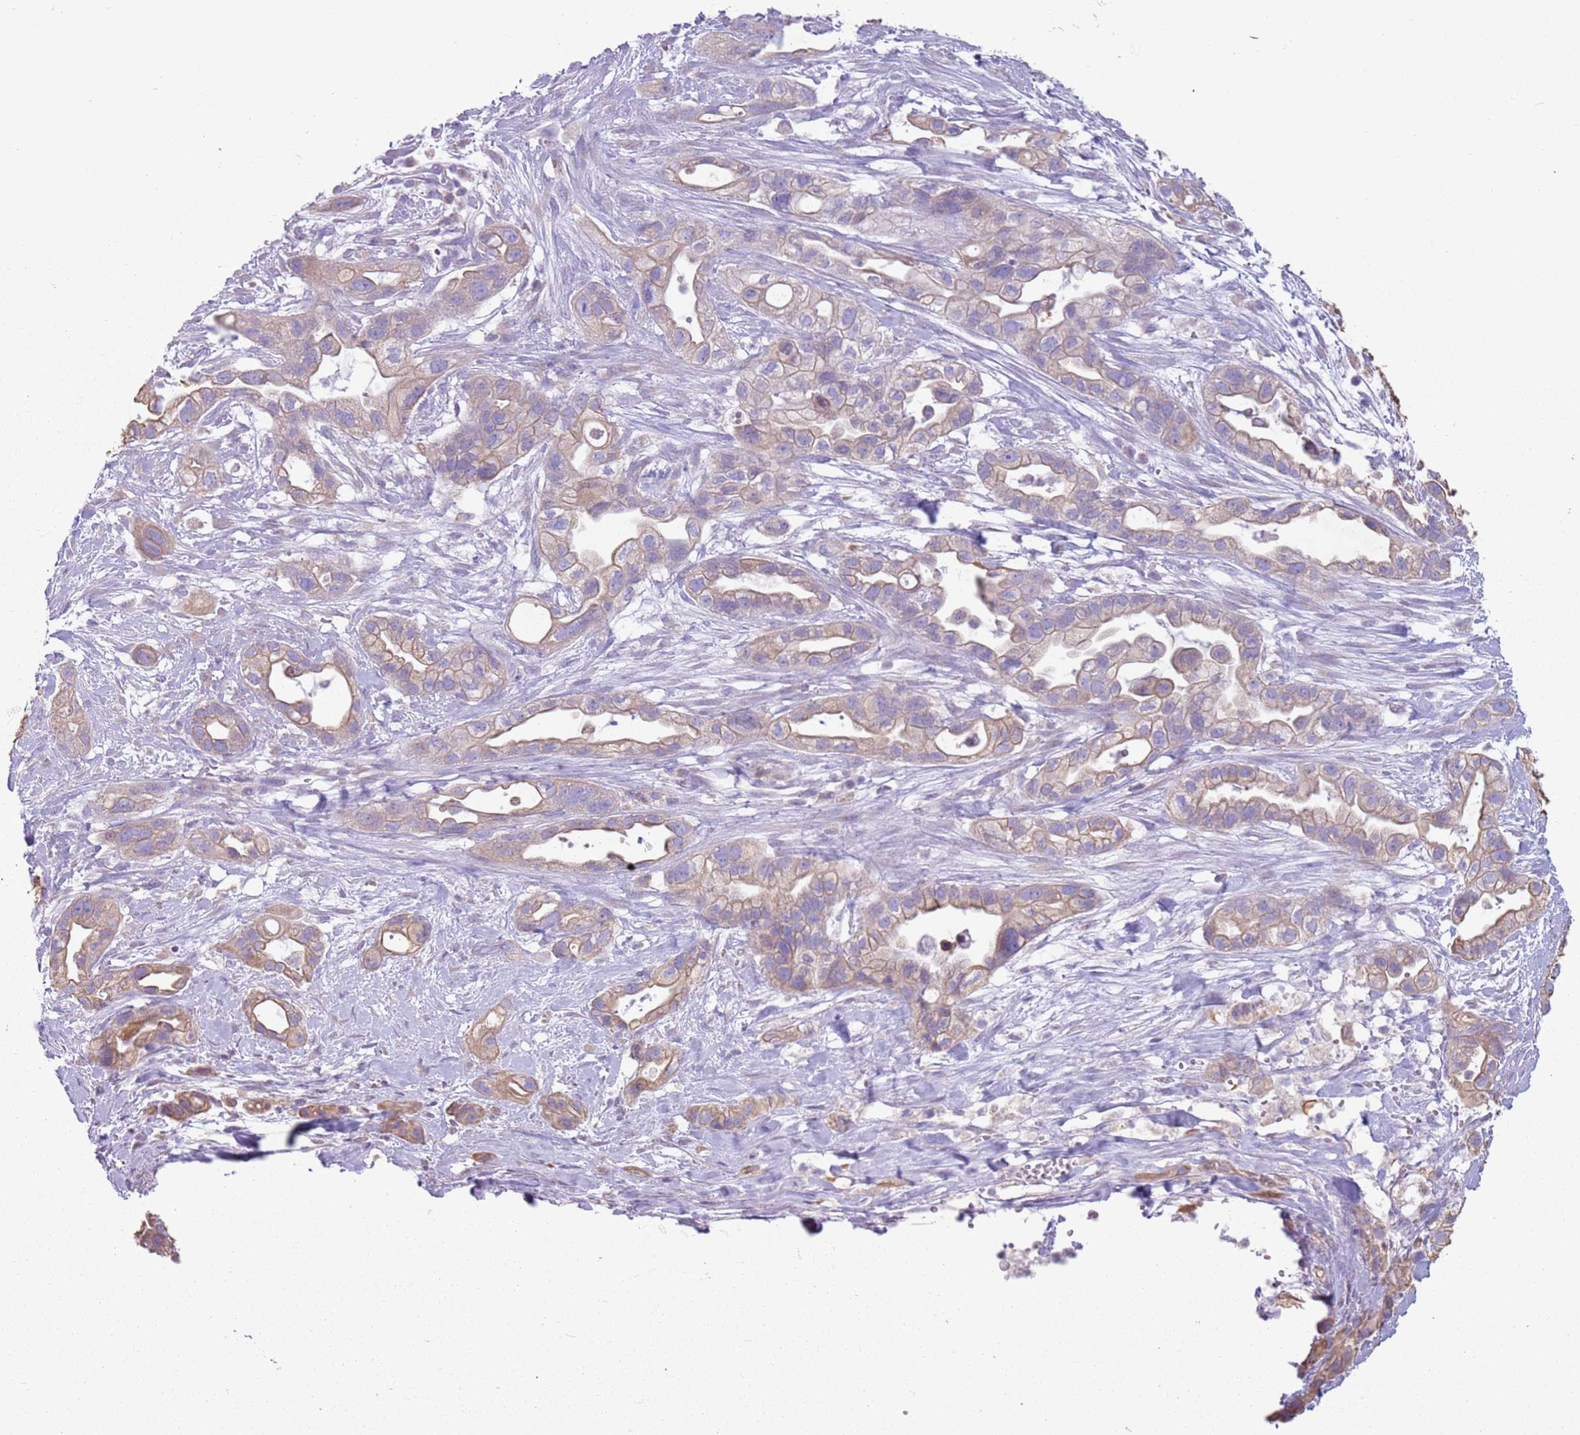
{"staining": {"intensity": "weak", "quantity": ">75%", "location": "cytoplasmic/membranous"}, "tissue": "pancreatic cancer", "cell_type": "Tumor cells", "image_type": "cancer", "snomed": [{"axis": "morphology", "description": "Adenocarcinoma, NOS"}, {"axis": "topography", "description": "Pancreas"}], "caption": "Pancreatic cancer (adenocarcinoma) tissue exhibits weak cytoplasmic/membranous expression in about >75% of tumor cells, visualized by immunohistochemistry.", "gene": "OAF", "patient": {"sex": "male", "age": 44}}